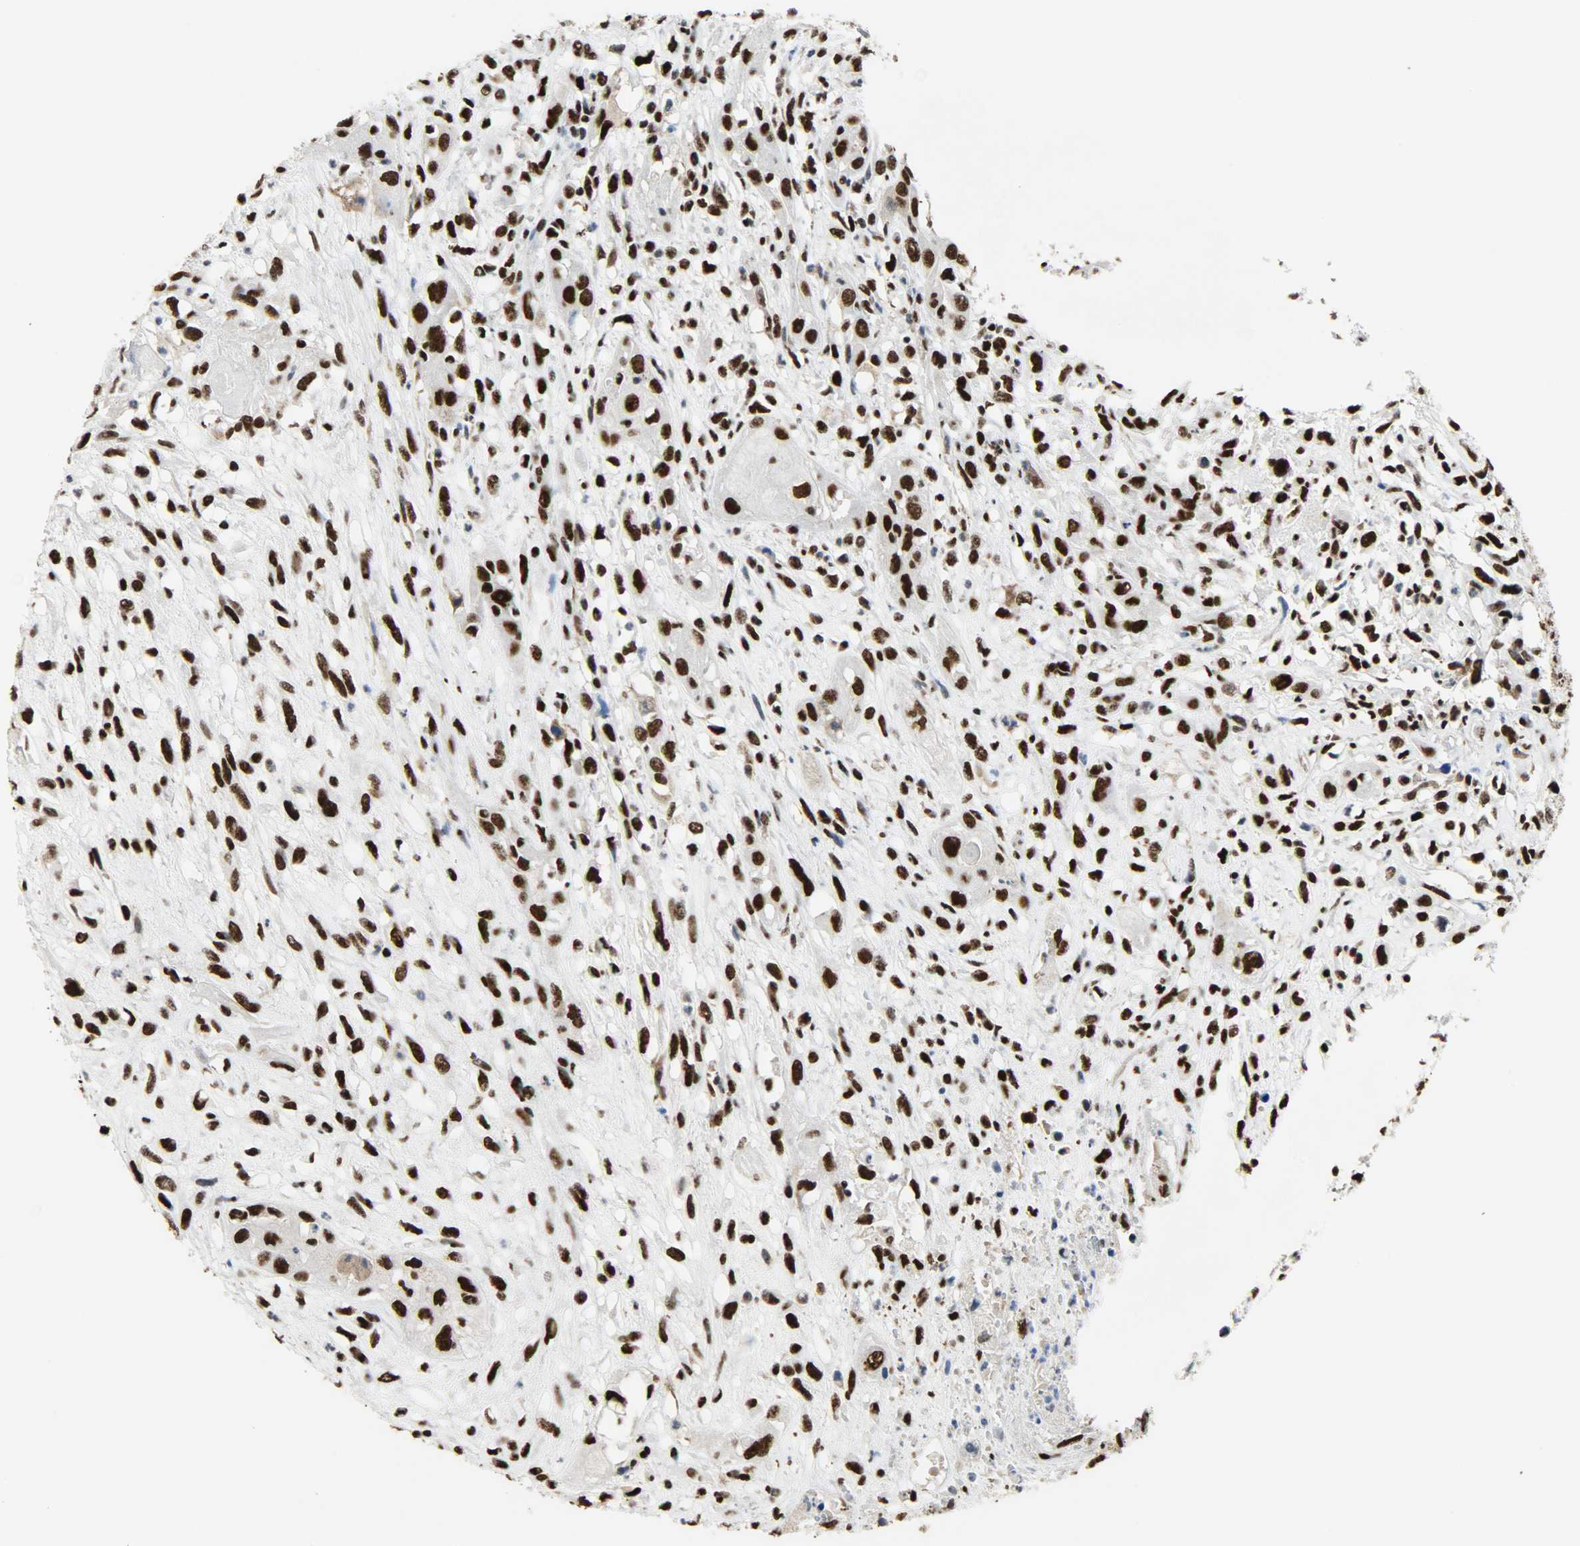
{"staining": {"intensity": "strong", "quantity": ">75%", "location": "nuclear"}, "tissue": "head and neck cancer", "cell_type": "Tumor cells", "image_type": "cancer", "snomed": [{"axis": "morphology", "description": "Necrosis, NOS"}, {"axis": "morphology", "description": "Neoplasm, malignant, NOS"}, {"axis": "topography", "description": "Salivary gland"}, {"axis": "topography", "description": "Head-Neck"}], "caption": "Immunohistochemical staining of human head and neck cancer reveals high levels of strong nuclear positivity in about >75% of tumor cells. Nuclei are stained in blue.", "gene": "SSB", "patient": {"sex": "male", "age": 43}}